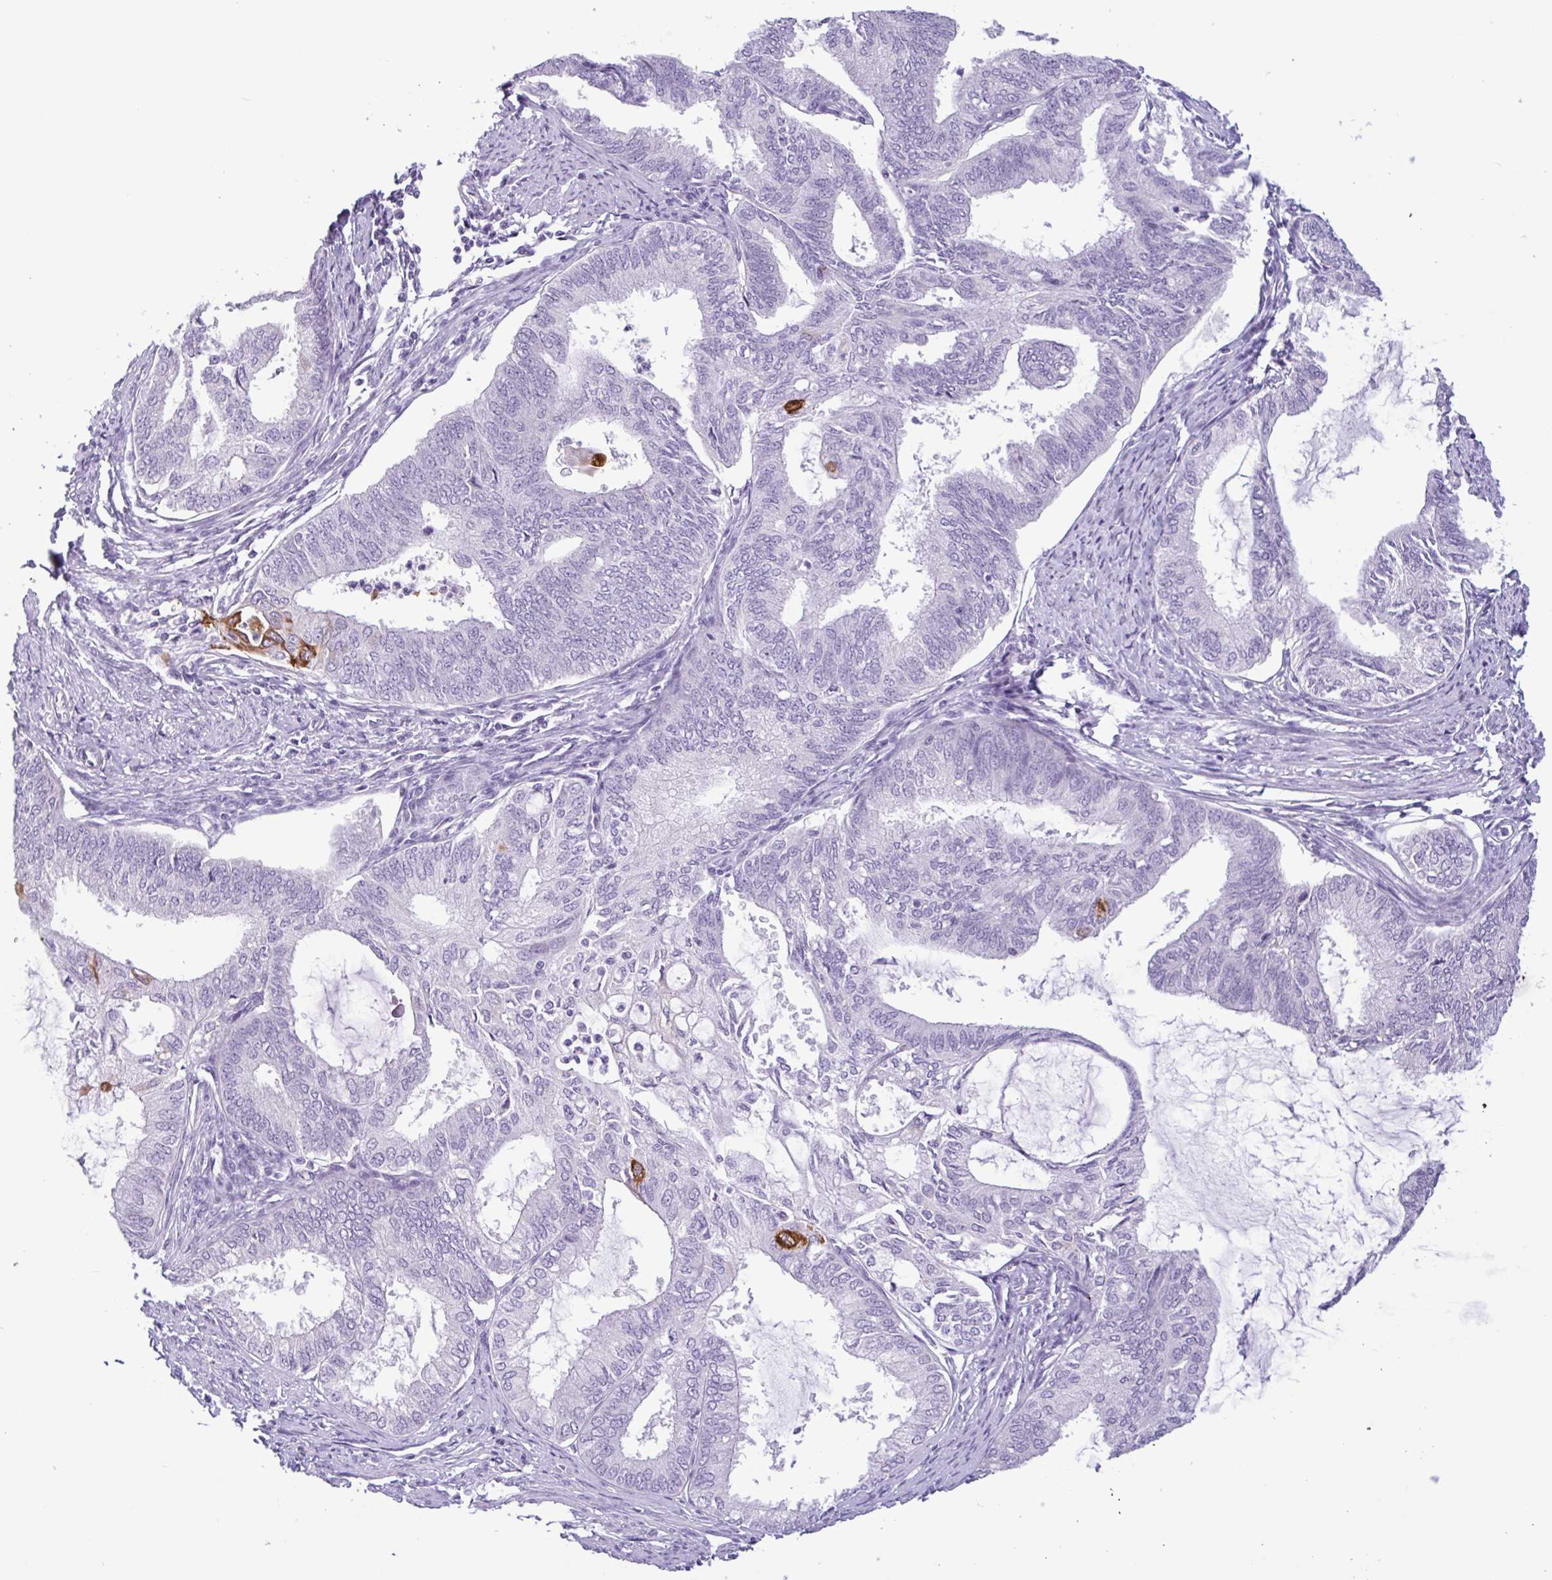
{"staining": {"intensity": "moderate", "quantity": "<25%", "location": "cytoplasmic/membranous"}, "tissue": "endometrial cancer", "cell_type": "Tumor cells", "image_type": "cancer", "snomed": [{"axis": "morphology", "description": "Adenocarcinoma, NOS"}, {"axis": "topography", "description": "Endometrium"}], "caption": "Endometrial adenocarcinoma was stained to show a protein in brown. There is low levels of moderate cytoplasmic/membranous positivity in about <25% of tumor cells.", "gene": "CTSE", "patient": {"sex": "female", "age": 86}}